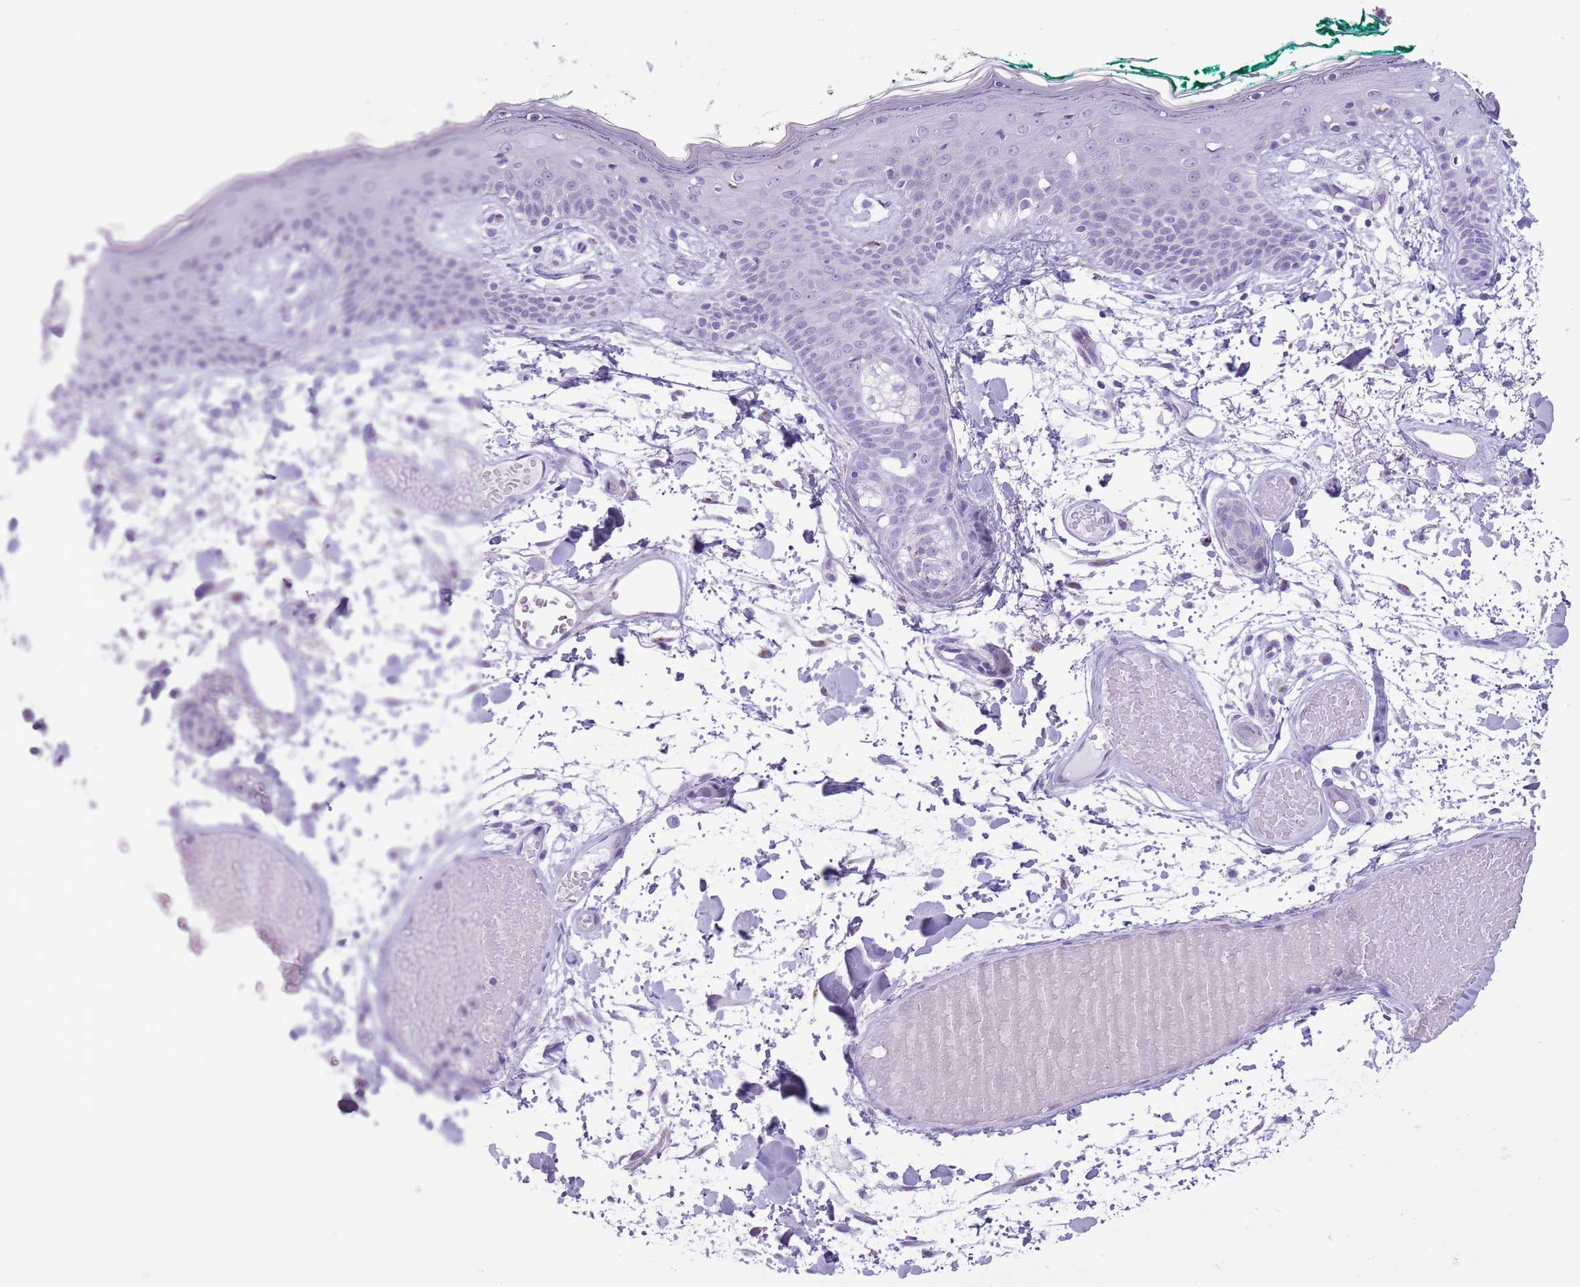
{"staining": {"intensity": "negative", "quantity": "none", "location": "none"}, "tissue": "skin", "cell_type": "Fibroblasts", "image_type": "normal", "snomed": [{"axis": "morphology", "description": "Normal tissue, NOS"}, {"axis": "topography", "description": "Skin"}], "caption": "An immunohistochemistry (IHC) photomicrograph of normal skin is shown. There is no staining in fibroblasts of skin. Nuclei are stained in blue.", "gene": "B4GALT2", "patient": {"sex": "male", "age": 79}}